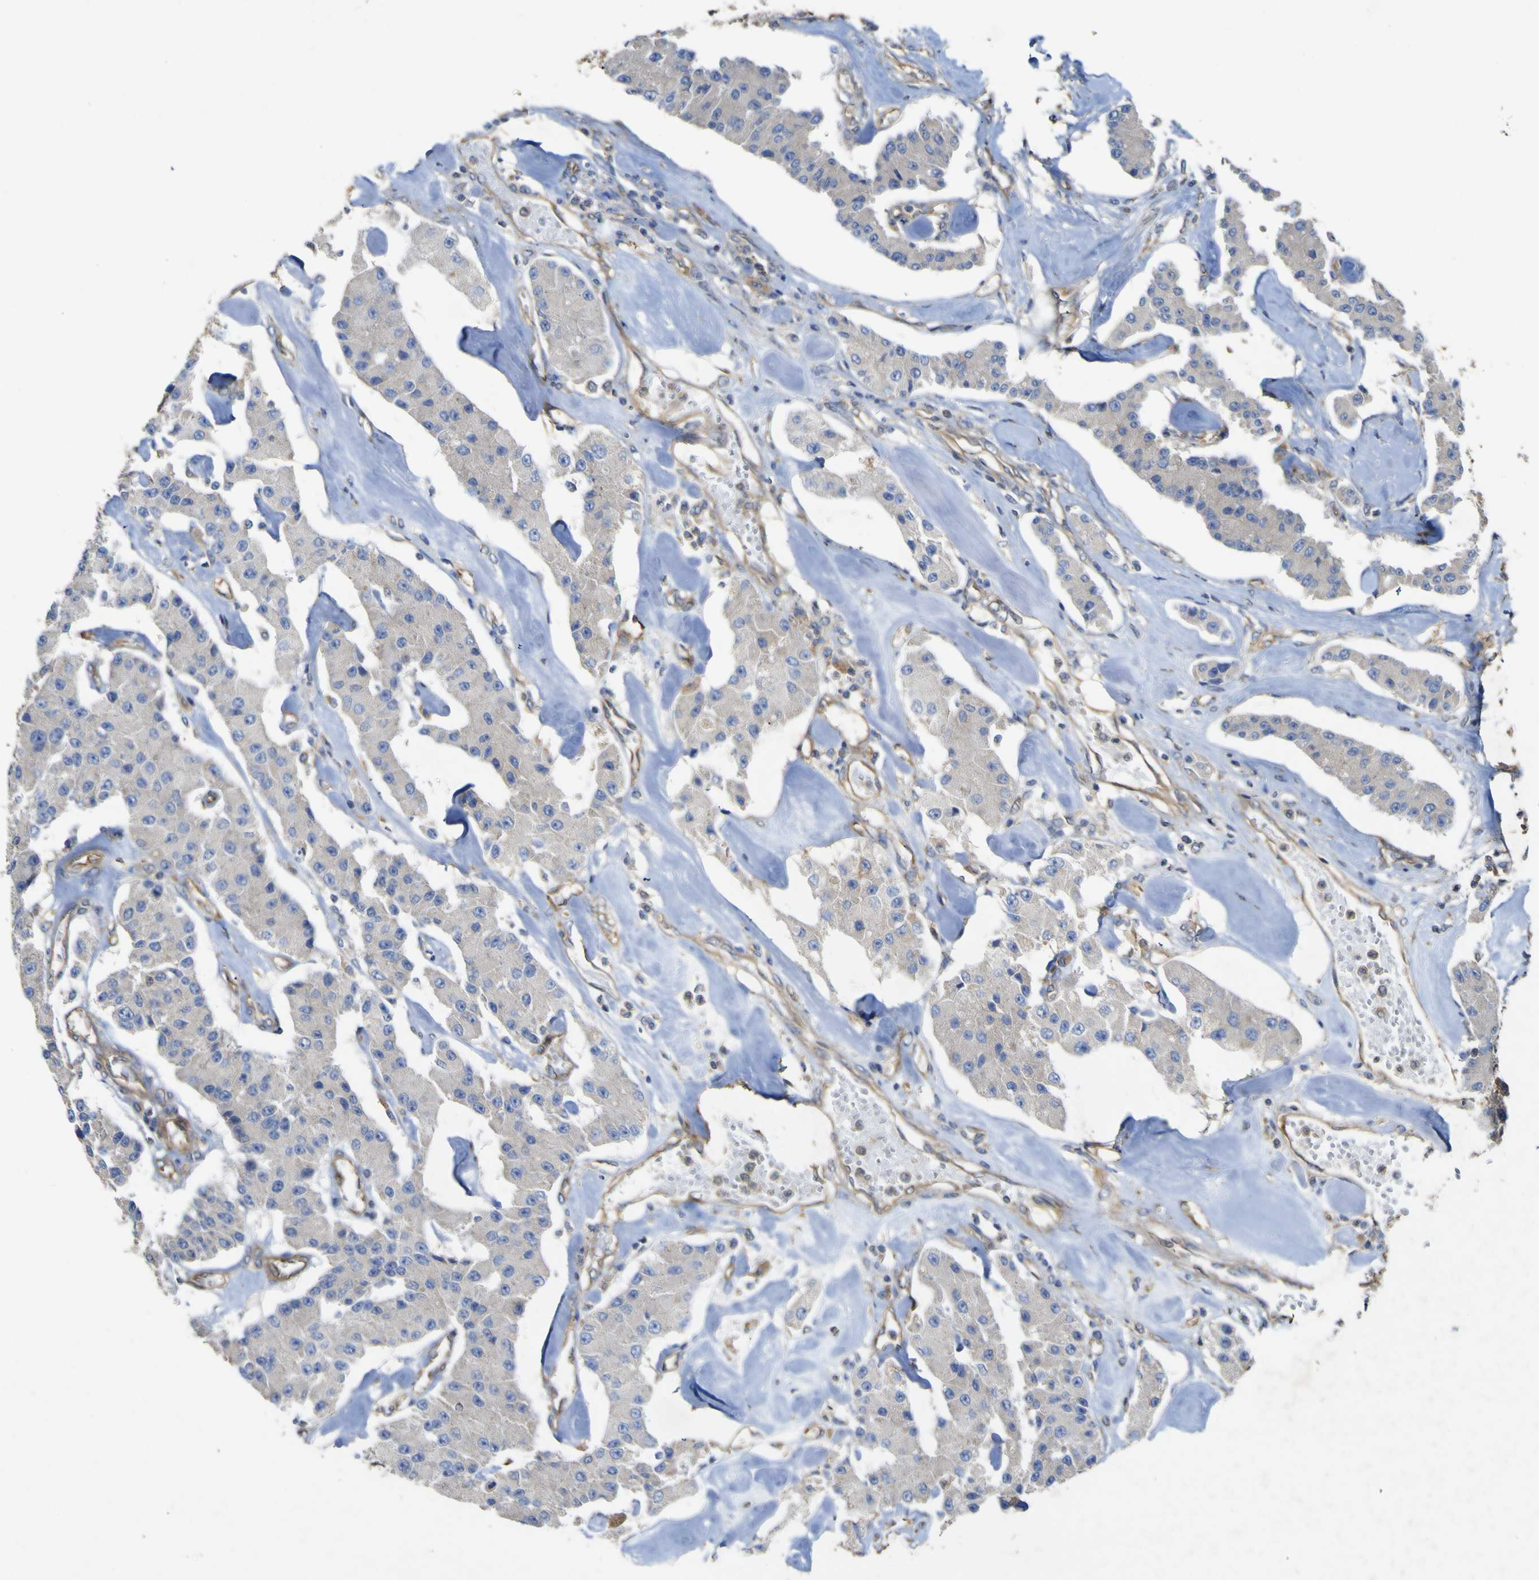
{"staining": {"intensity": "weak", "quantity": "<25%", "location": "cytoplasmic/membranous"}, "tissue": "carcinoid", "cell_type": "Tumor cells", "image_type": "cancer", "snomed": [{"axis": "morphology", "description": "Carcinoid, malignant, NOS"}, {"axis": "topography", "description": "Bronchus"}], "caption": "Protein analysis of carcinoid reveals no significant expression in tumor cells.", "gene": "TNFSF15", "patient": {"sex": "male", "age": 55}}